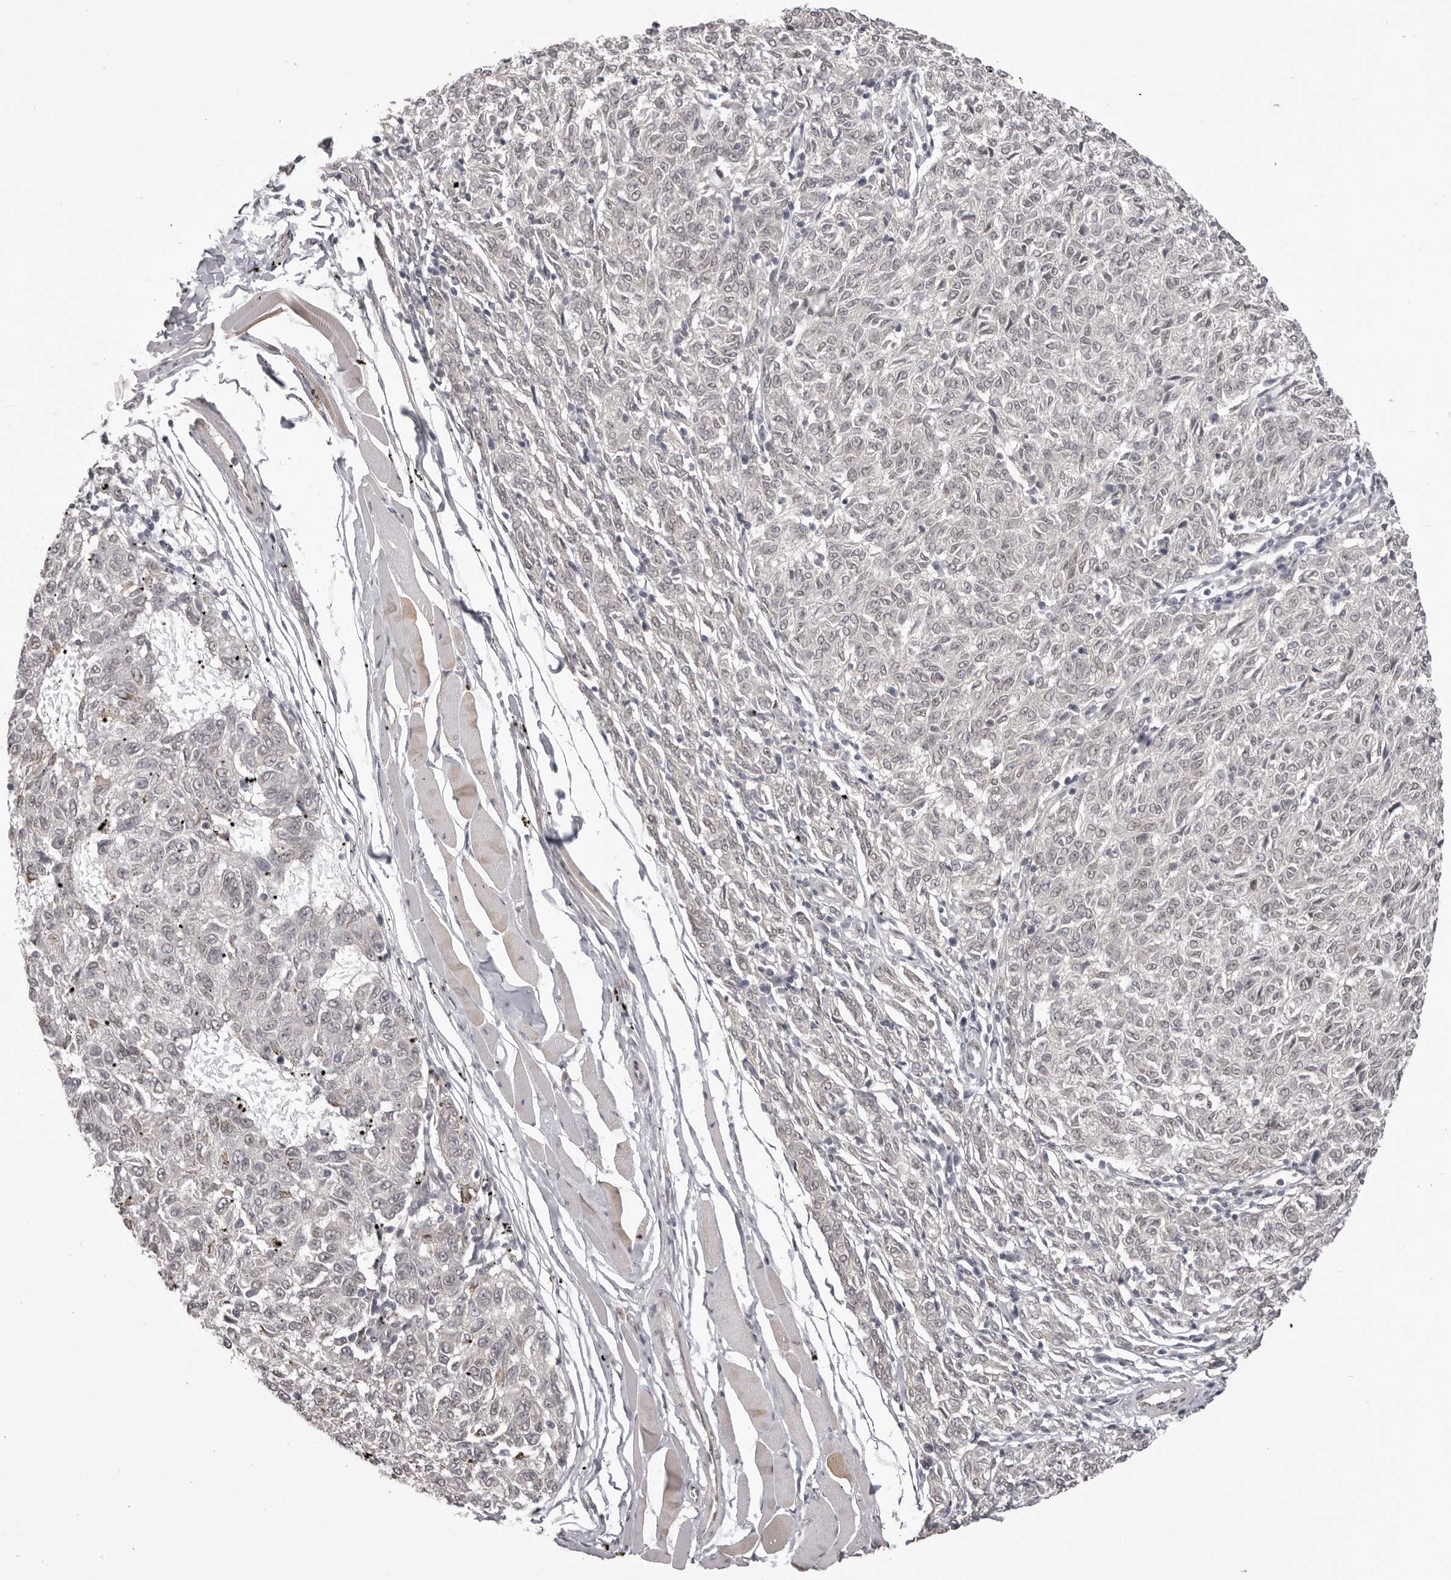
{"staining": {"intensity": "negative", "quantity": "none", "location": "none"}, "tissue": "melanoma", "cell_type": "Tumor cells", "image_type": "cancer", "snomed": [{"axis": "morphology", "description": "Malignant melanoma, NOS"}, {"axis": "topography", "description": "Skin"}], "caption": "Micrograph shows no protein positivity in tumor cells of melanoma tissue. (Stains: DAB immunohistochemistry (IHC) with hematoxylin counter stain, Microscopy: brightfield microscopy at high magnification).", "gene": "RNF2", "patient": {"sex": "female", "age": 72}}